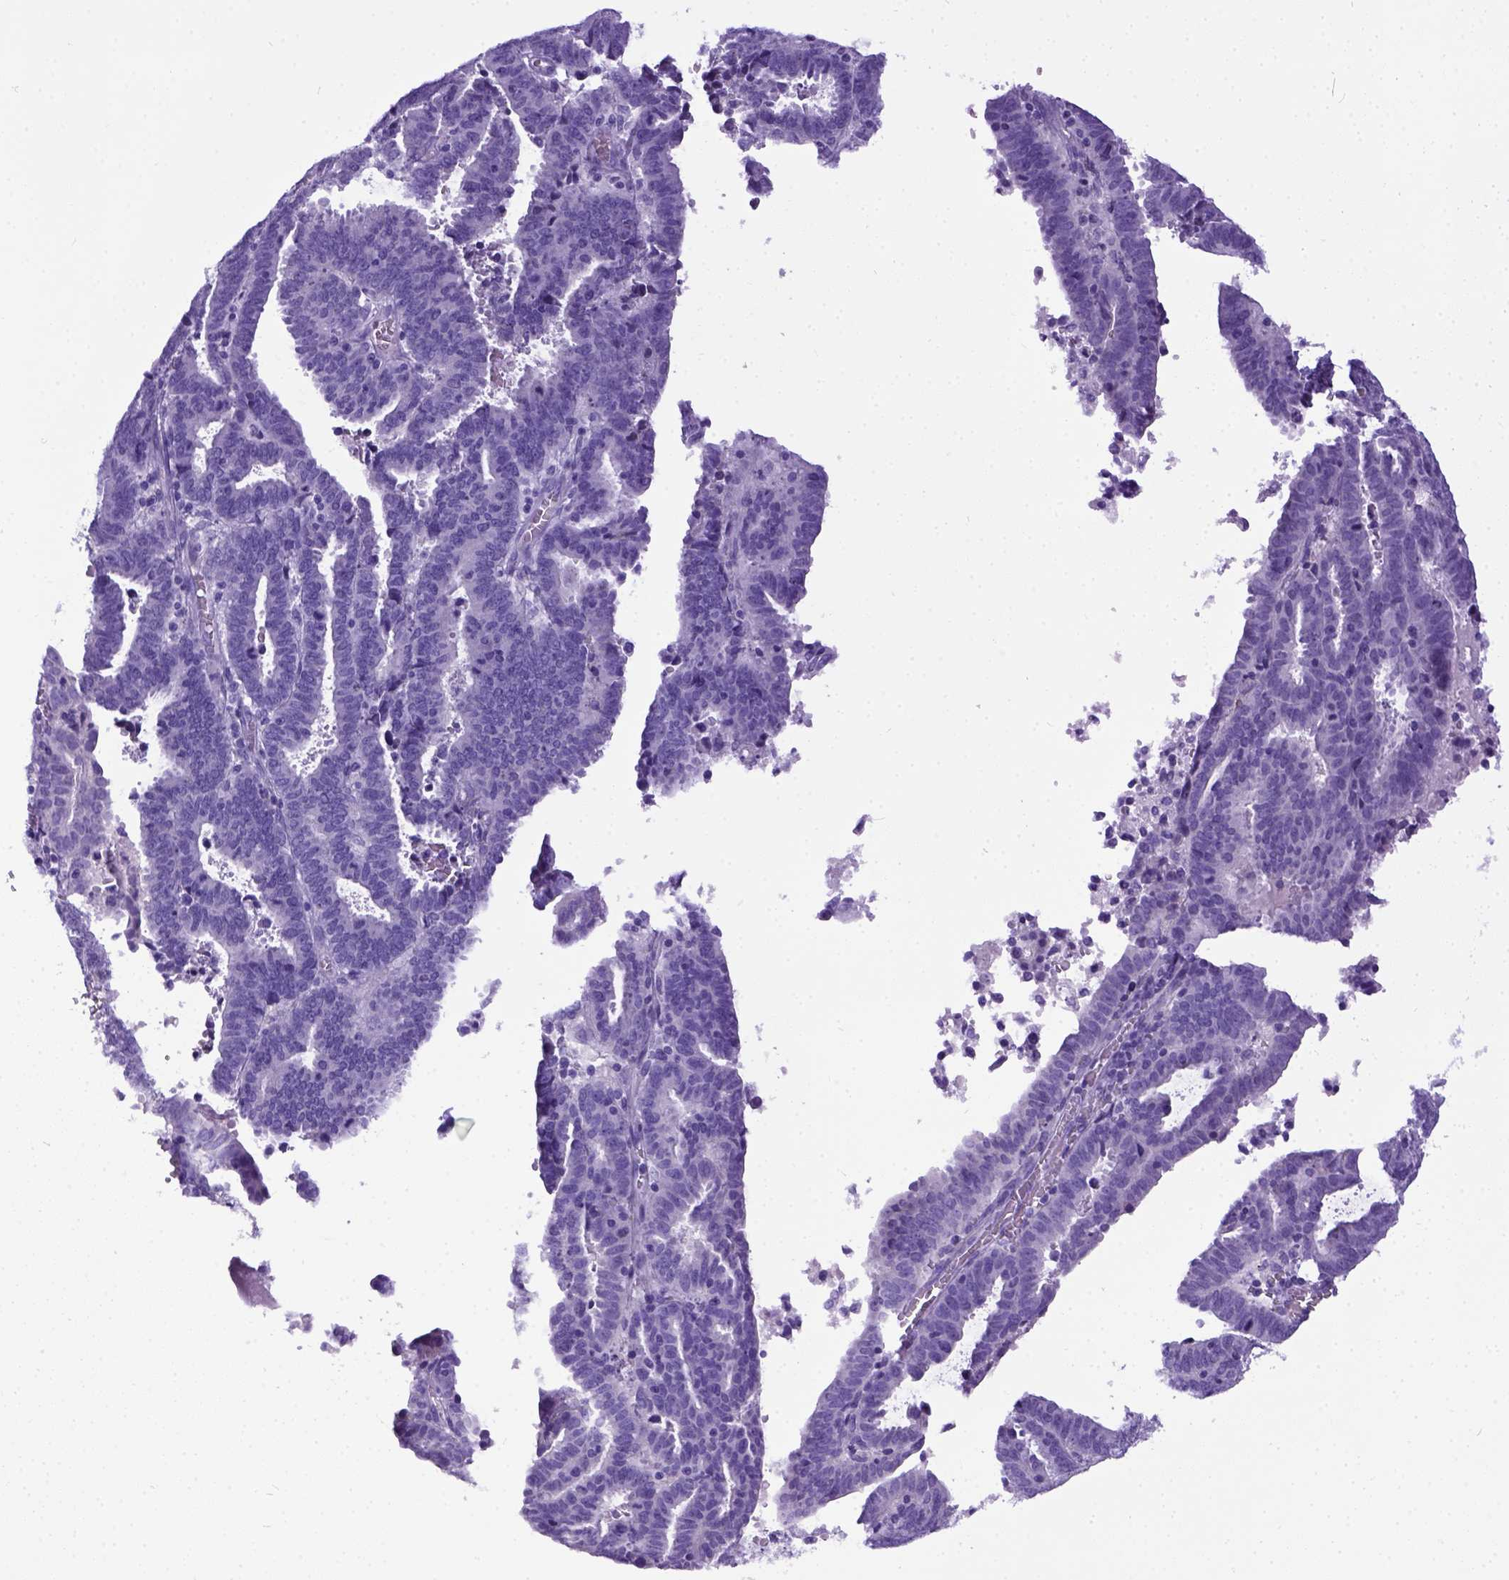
{"staining": {"intensity": "negative", "quantity": "none", "location": "none"}, "tissue": "endometrial cancer", "cell_type": "Tumor cells", "image_type": "cancer", "snomed": [{"axis": "morphology", "description": "Adenocarcinoma, NOS"}, {"axis": "topography", "description": "Uterus"}], "caption": "Tumor cells show no significant positivity in endometrial adenocarcinoma. (Stains: DAB IHC with hematoxylin counter stain, Microscopy: brightfield microscopy at high magnification).", "gene": "IGF2", "patient": {"sex": "female", "age": 83}}